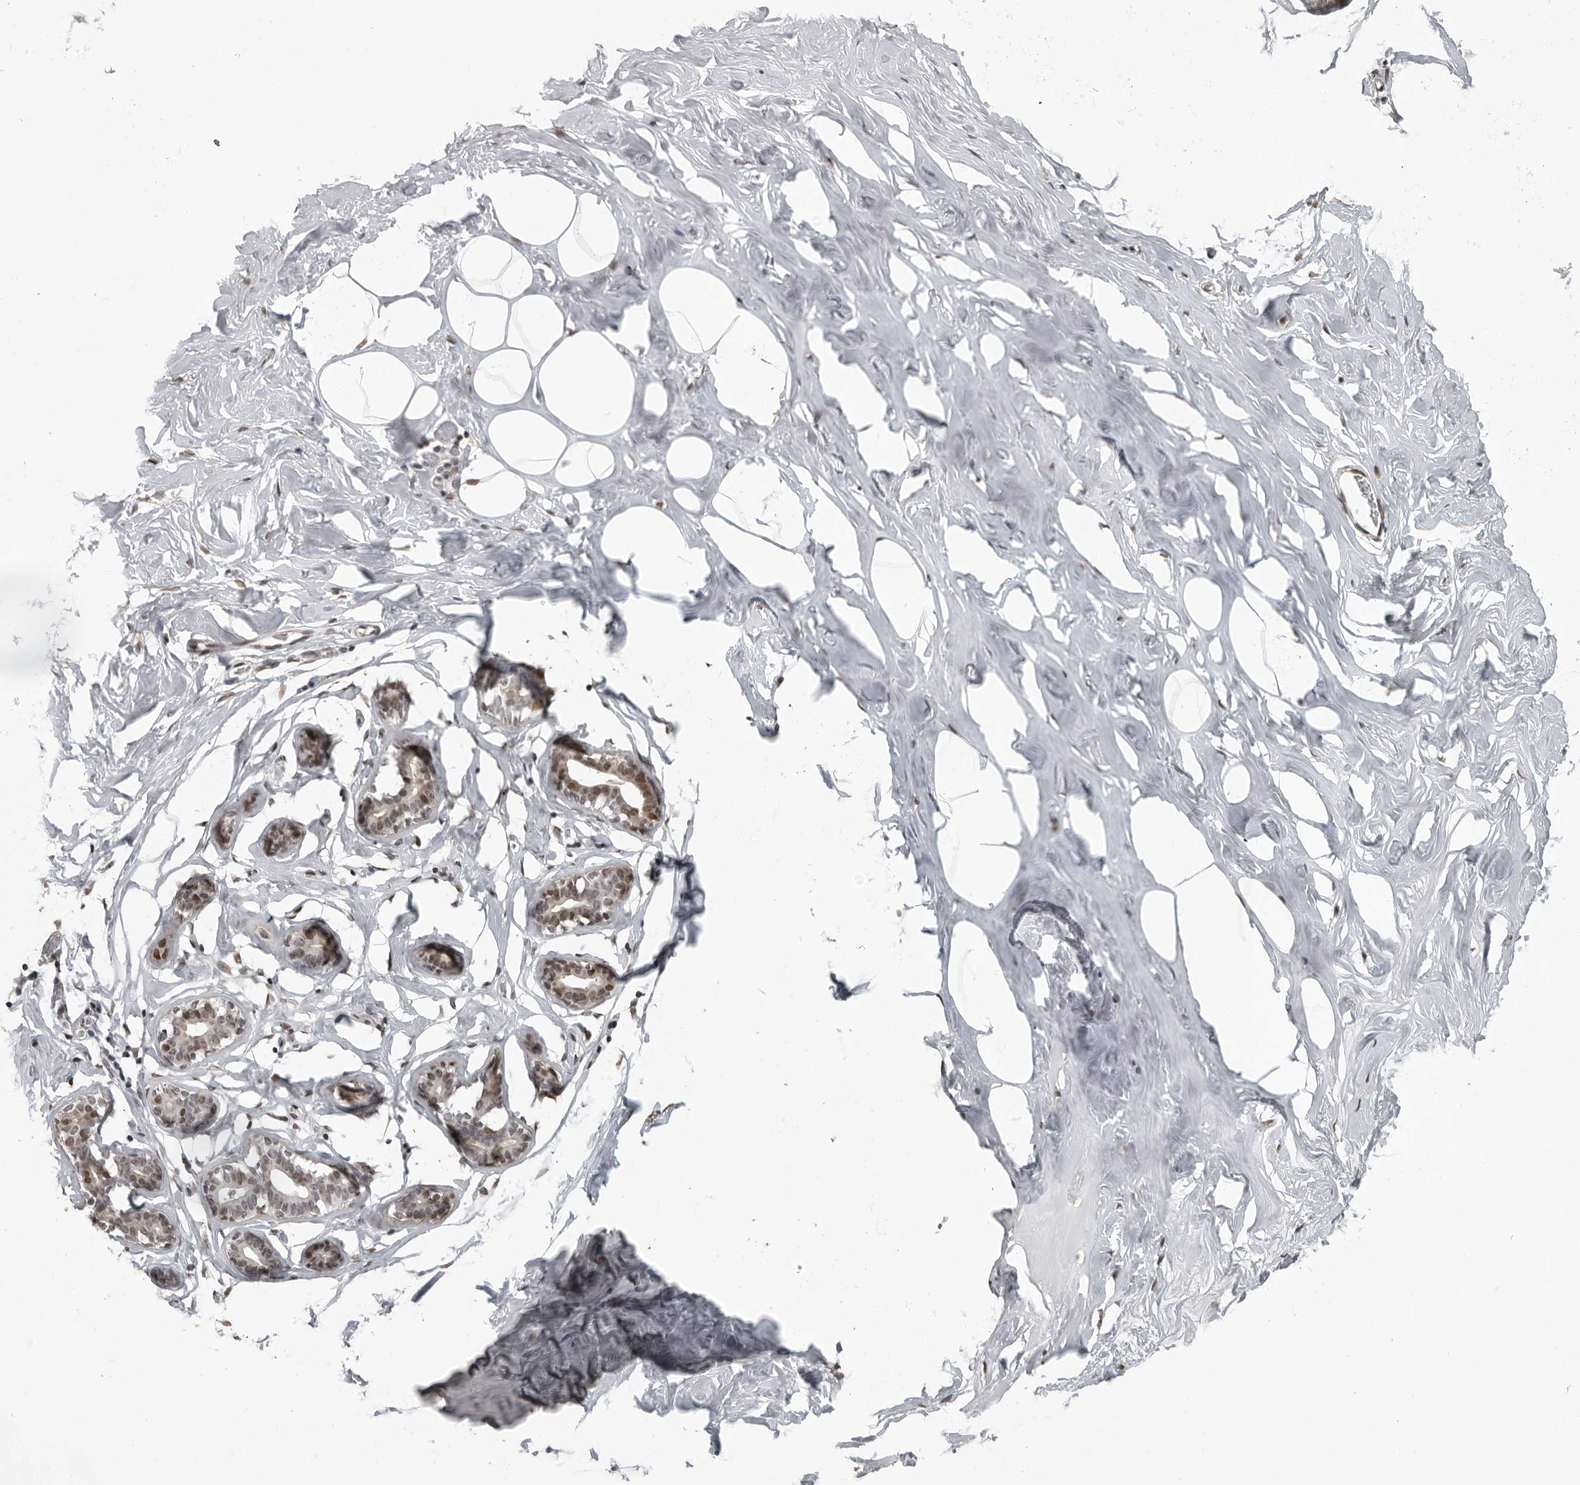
{"staining": {"intensity": "moderate", "quantity": "25%-75%", "location": "nuclear"}, "tissue": "adipose tissue", "cell_type": "Adipocytes", "image_type": "normal", "snomed": [{"axis": "morphology", "description": "Normal tissue, NOS"}, {"axis": "morphology", "description": "Fibrosis, NOS"}, {"axis": "topography", "description": "Breast"}, {"axis": "topography", "description": "Adipose tissue"}], "caption": "Immunohistochemical staining of unremarkable human adipose tissue reveals moderate nuclear protein positivity in approximately 25%-75% of adipocytes.", "gene": "ORC1", "patient": {"sex": "female", "age": 39}}